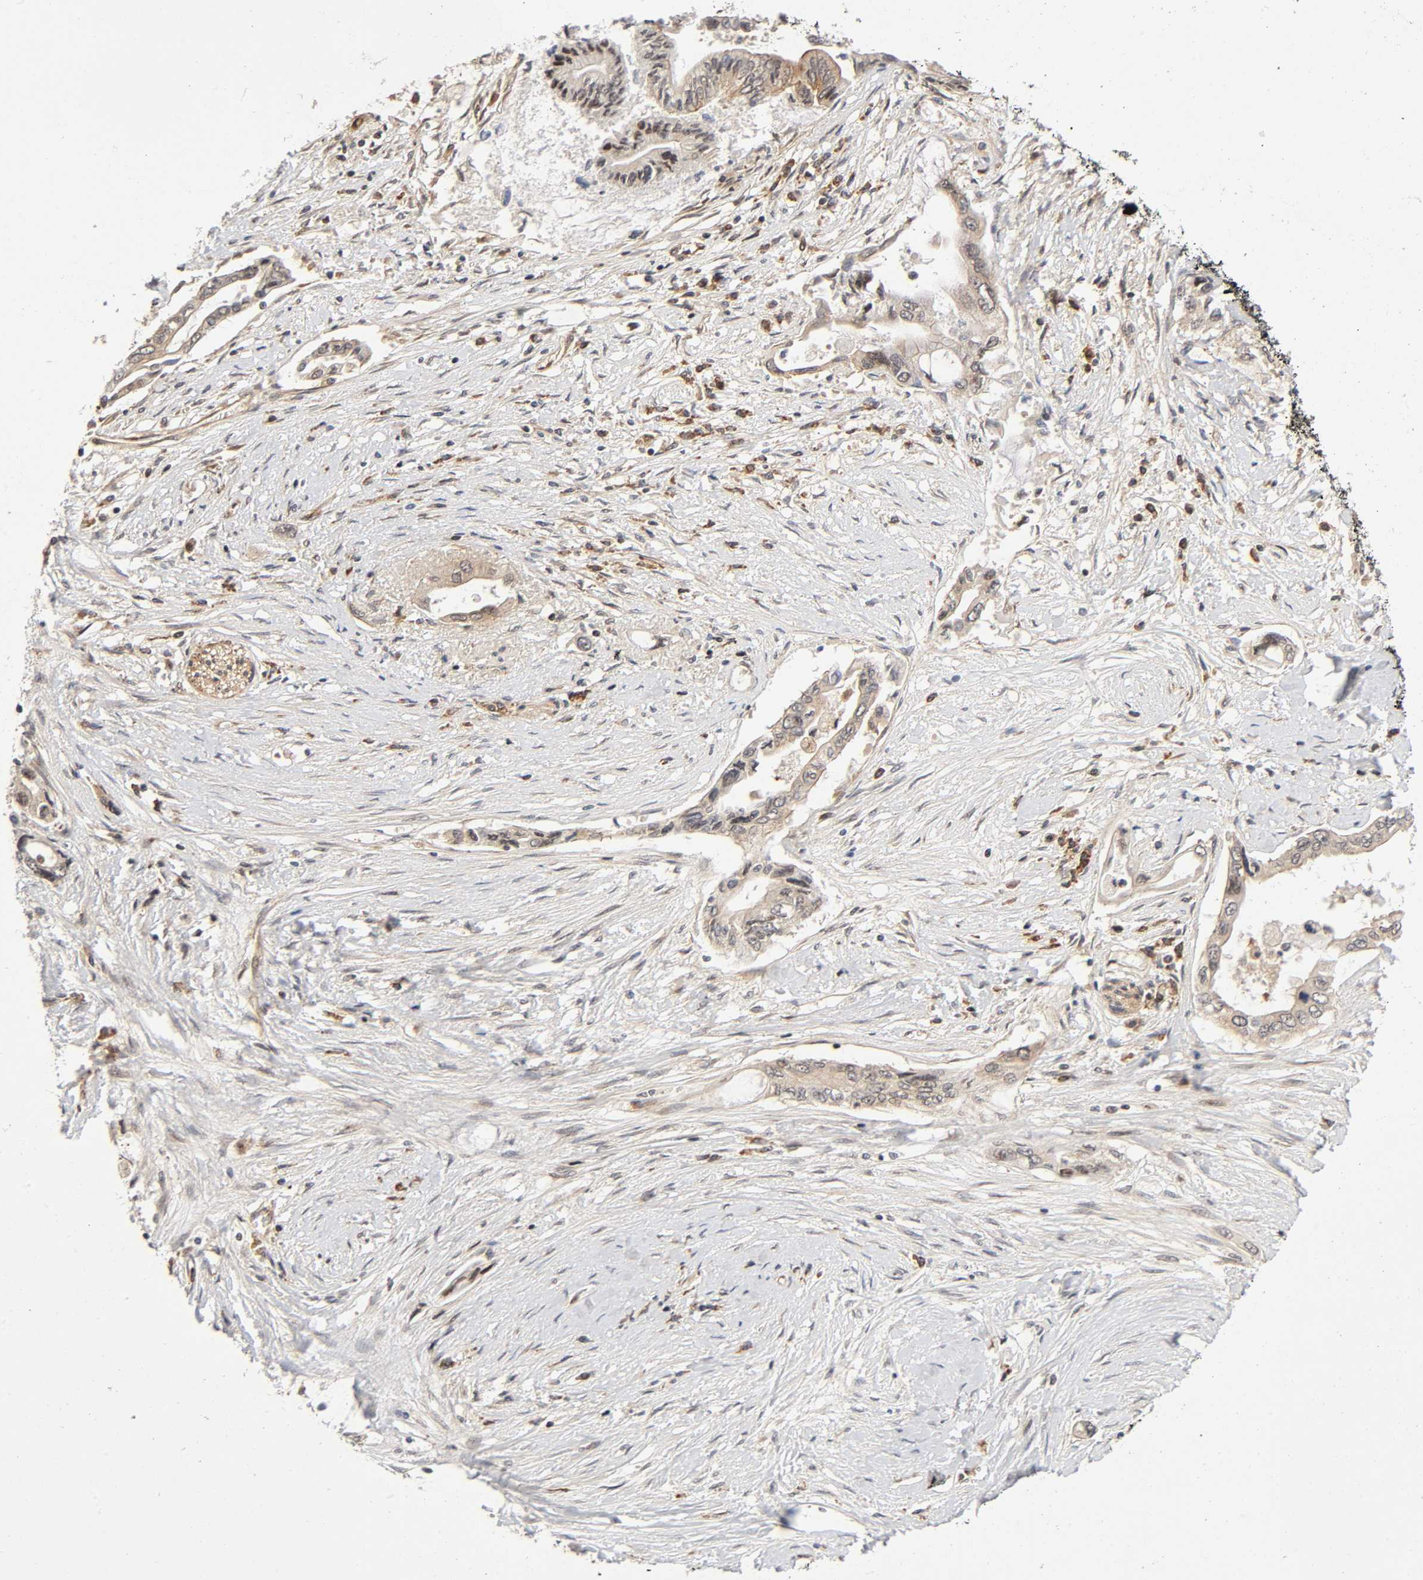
{"staining": {"intensity": "weak", "quantity": ">75%", "location": "cytoplasmic/membranous"}, "tissue": "pancreatic cancer", "cell_type": "Tumor cells", "image_type": "cancer", "snomed": [{"axis": "morphology", "description": "Adenocarcinoma, NOS"}, {"axis": "topography", "description": "Pancreas"}], "caption": "Immunohistochemical staining of human pancreatic cancer demonstrates low levels of weak cytoplasmic/membranous protein expression in about >75% of tumor cells.", "gene": "IQCJ-SCHIP1", "patient": {"sex": "female", "age": 57}}